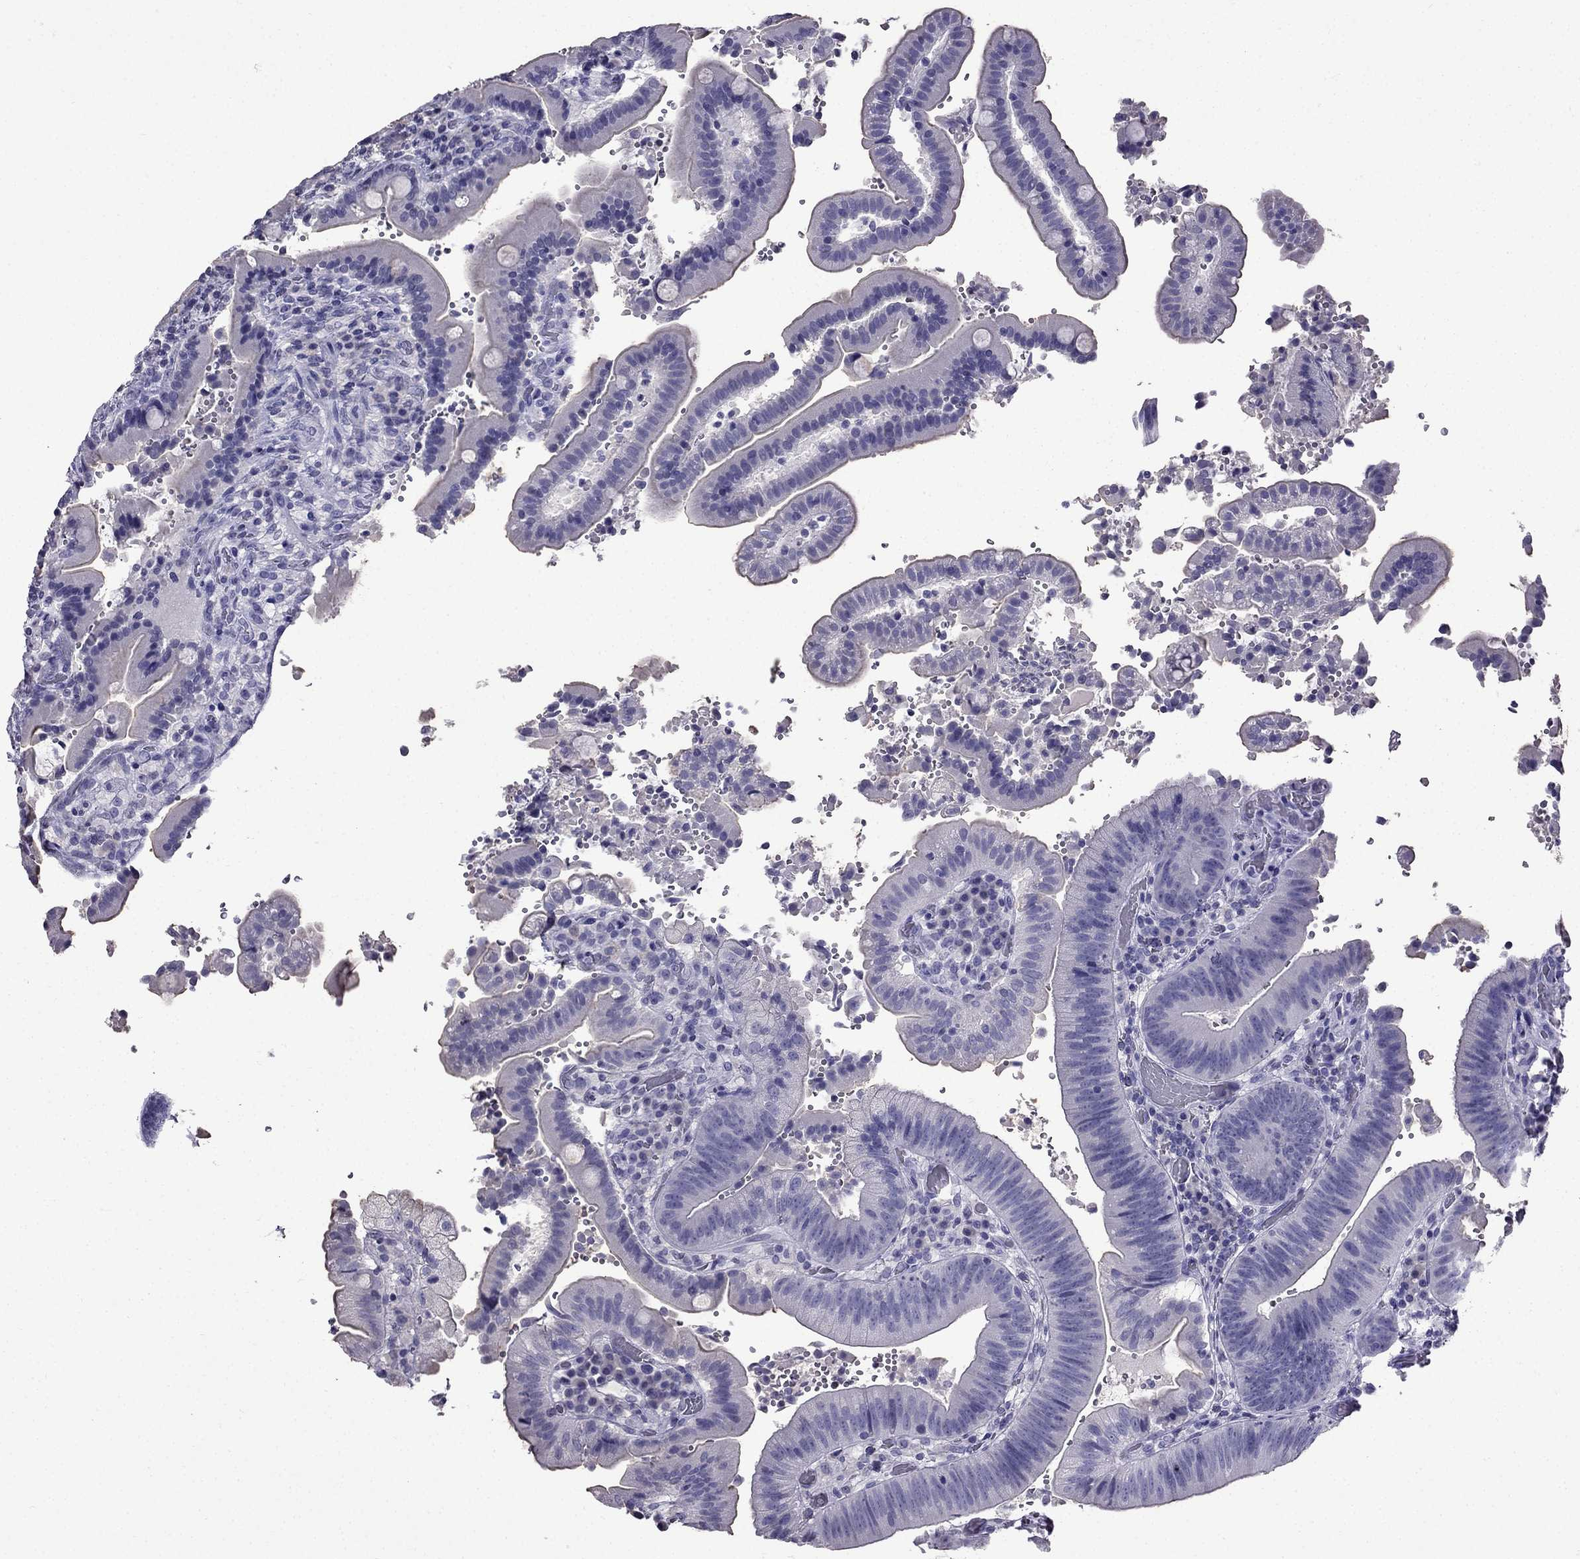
{"staining": {"intensity": "negative", "quantity": "none", "location": "none"}, "tissue": "duodenum", "cell_type": "Glandular cells", "image_type": "normal", "snomed": [{"axis": "morphology", "description": "Normal tissue, NOS"}, {"axis": "topography", "description": "Duodenum"}], "caption": "Duodenum stained for a protein using immunohistochemistry (IHC) shows no staining glandular cells.", "gene": "DNAH17", "patient": {"sex": "female", "age": 62}}